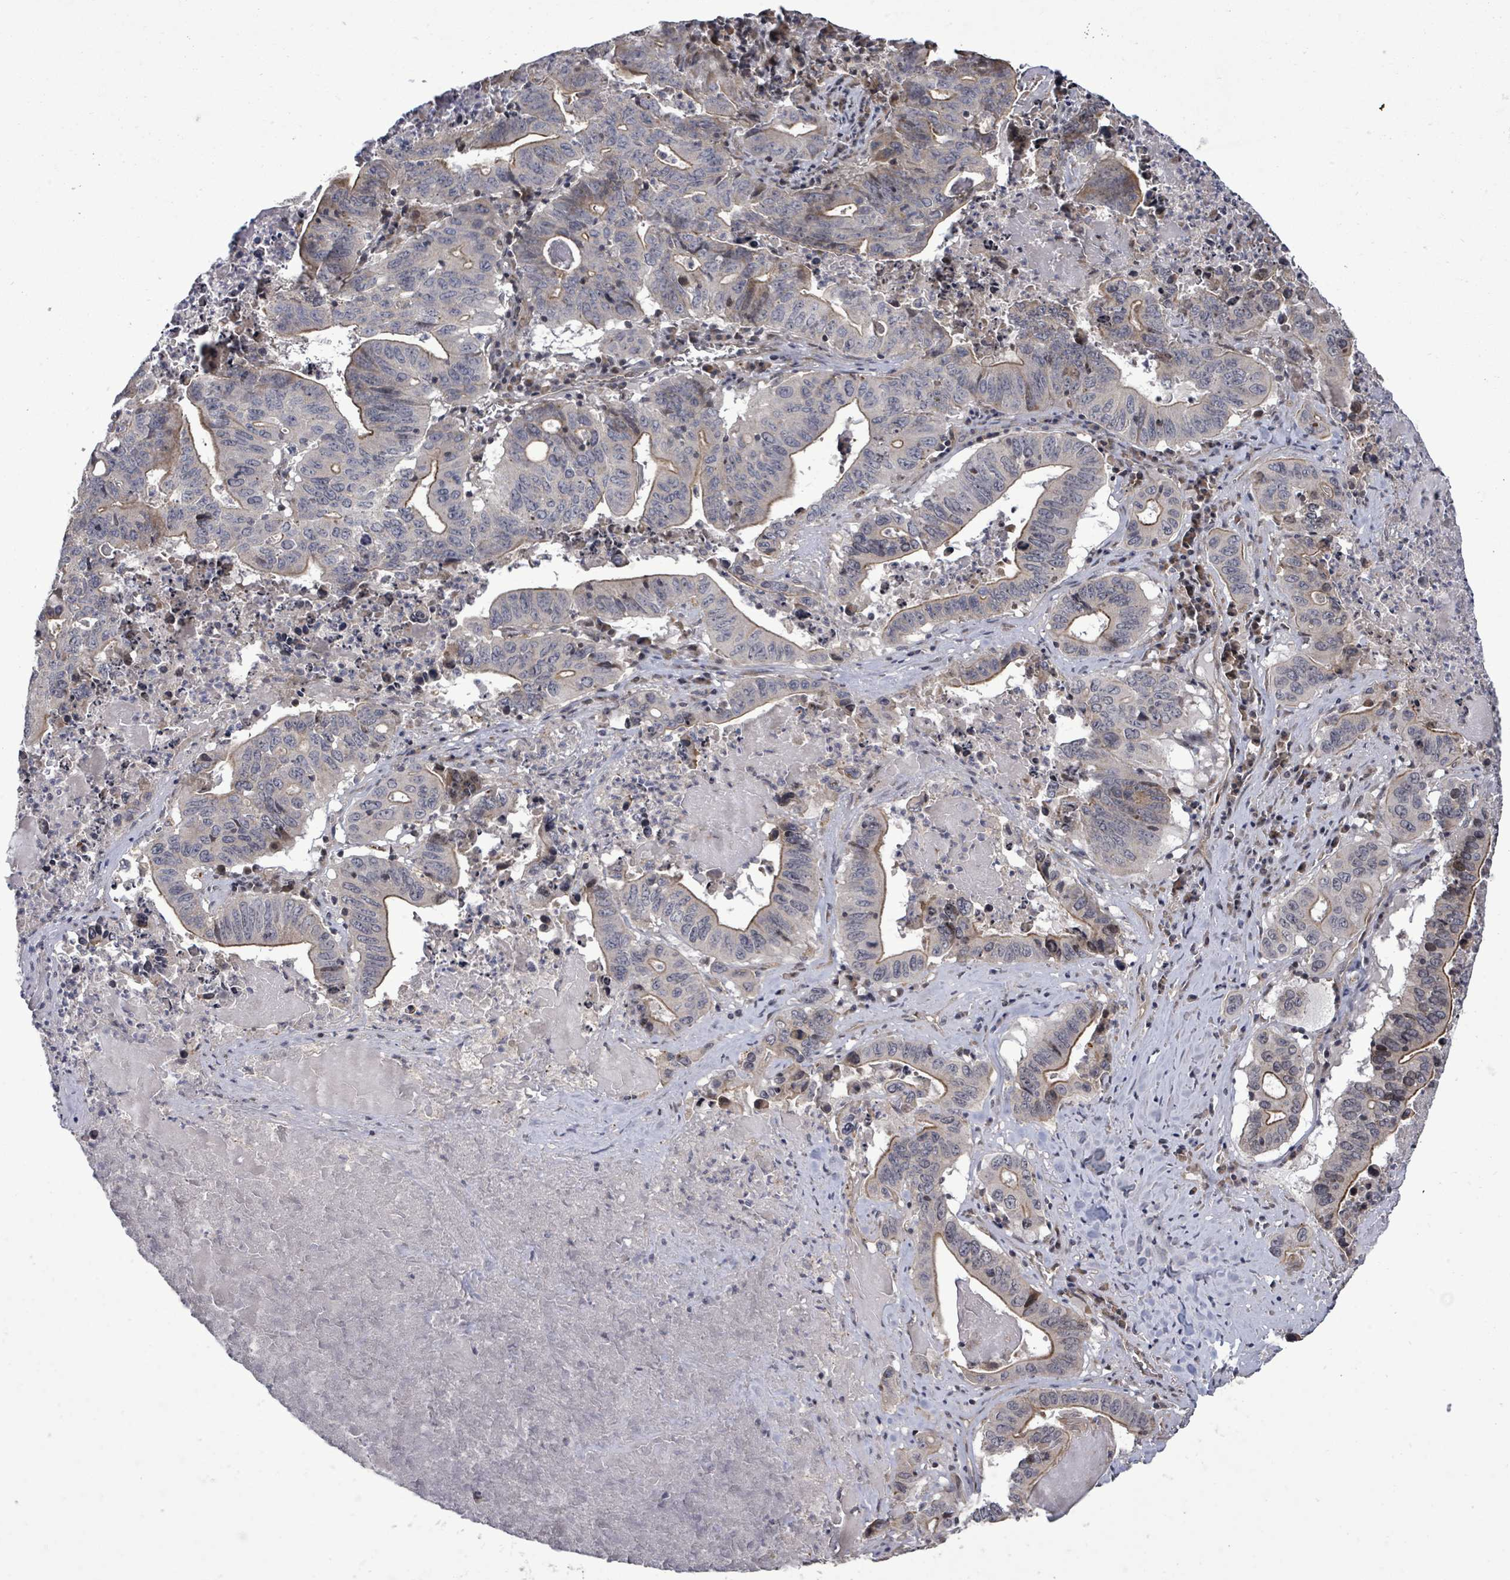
{"staining": {"intensity": "moderate", "quantity": "25%-75%", "location": "cytoplasmic/membranous"}, "tissue": "lung cancer", "cell_type": "Tumor cells", "image_type": "cancer", "snomed": [{"axis": "morphology", "description": "Adenocarcinoma, NOS"}, {"axis": "topography", "description": "Lung"}], "caption": "Immunohistochemical staining of lung cancer demonstrates medium levels of moderate cytoplasmic/membranous positivity in about 25%-75% of tumor cells. (brown staining indicates protein expression, while blue staining denotes nuclei).", "gene": "KRTAP27-1", "patient": {"sex": "female", "age": 60}}